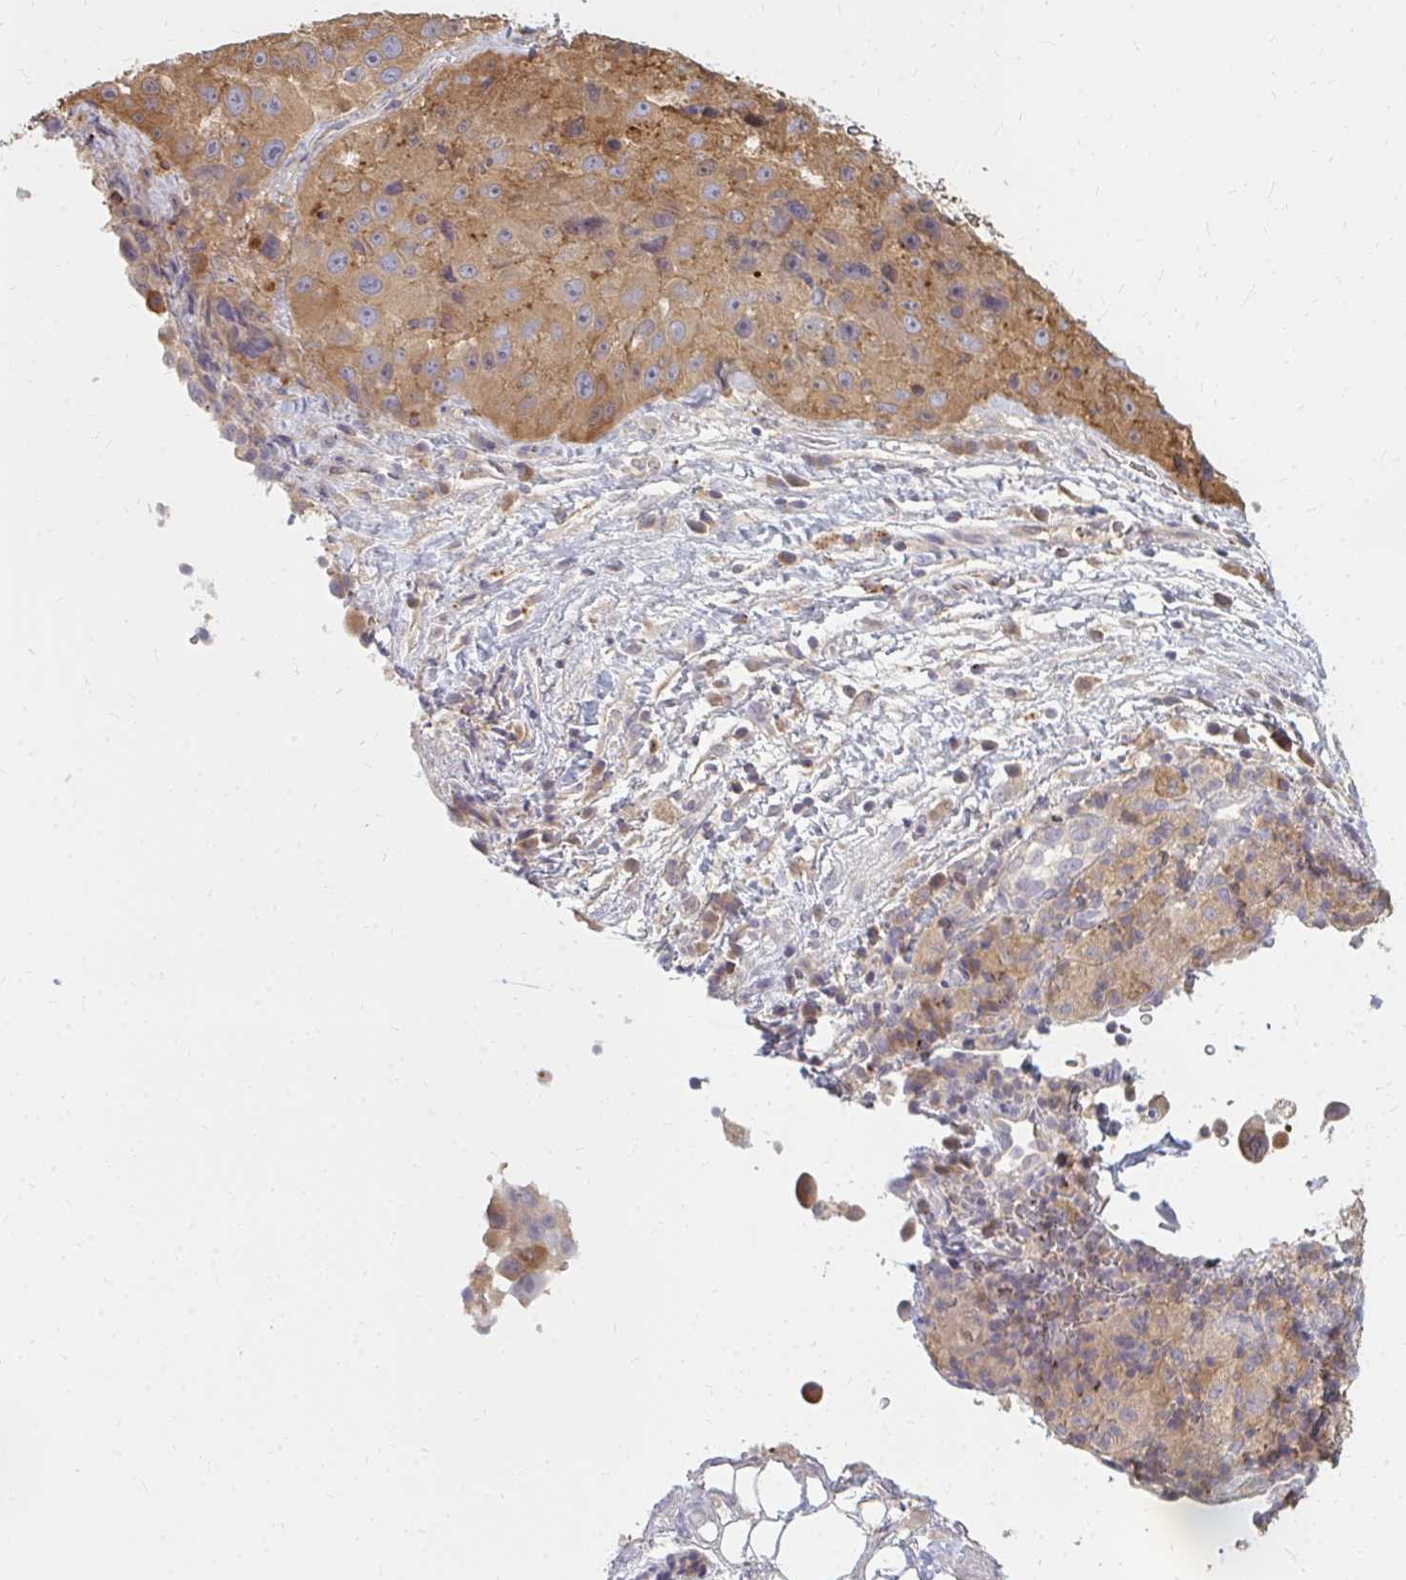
{"staining": {"intensity": "moderate", "quantity": ">75%", "location": "cytoplasmic/membranous"}, "tissue": "melanoma", "cell_type": "Tumor cells", "image_type": "cancer", "snomed": [{"axis": "morphology", "description": "Malignant melanoma, Metastatic site"}, {"axis": "topography", "description": "Lymph node"}], "caption": "IHC photomicrograph of neoplastic tissue: human malignant melanoma (metastatic site) stained using immunohistochemistry (IHC) displays medium levels of moderate protein expression localized specifically in the cytoplasmic/membranous of tumor cells, appearing as a cytoplasmic/membranous brown color.", "gene": "ZNF285", "patient": {"sex": "male", "age": 62}}